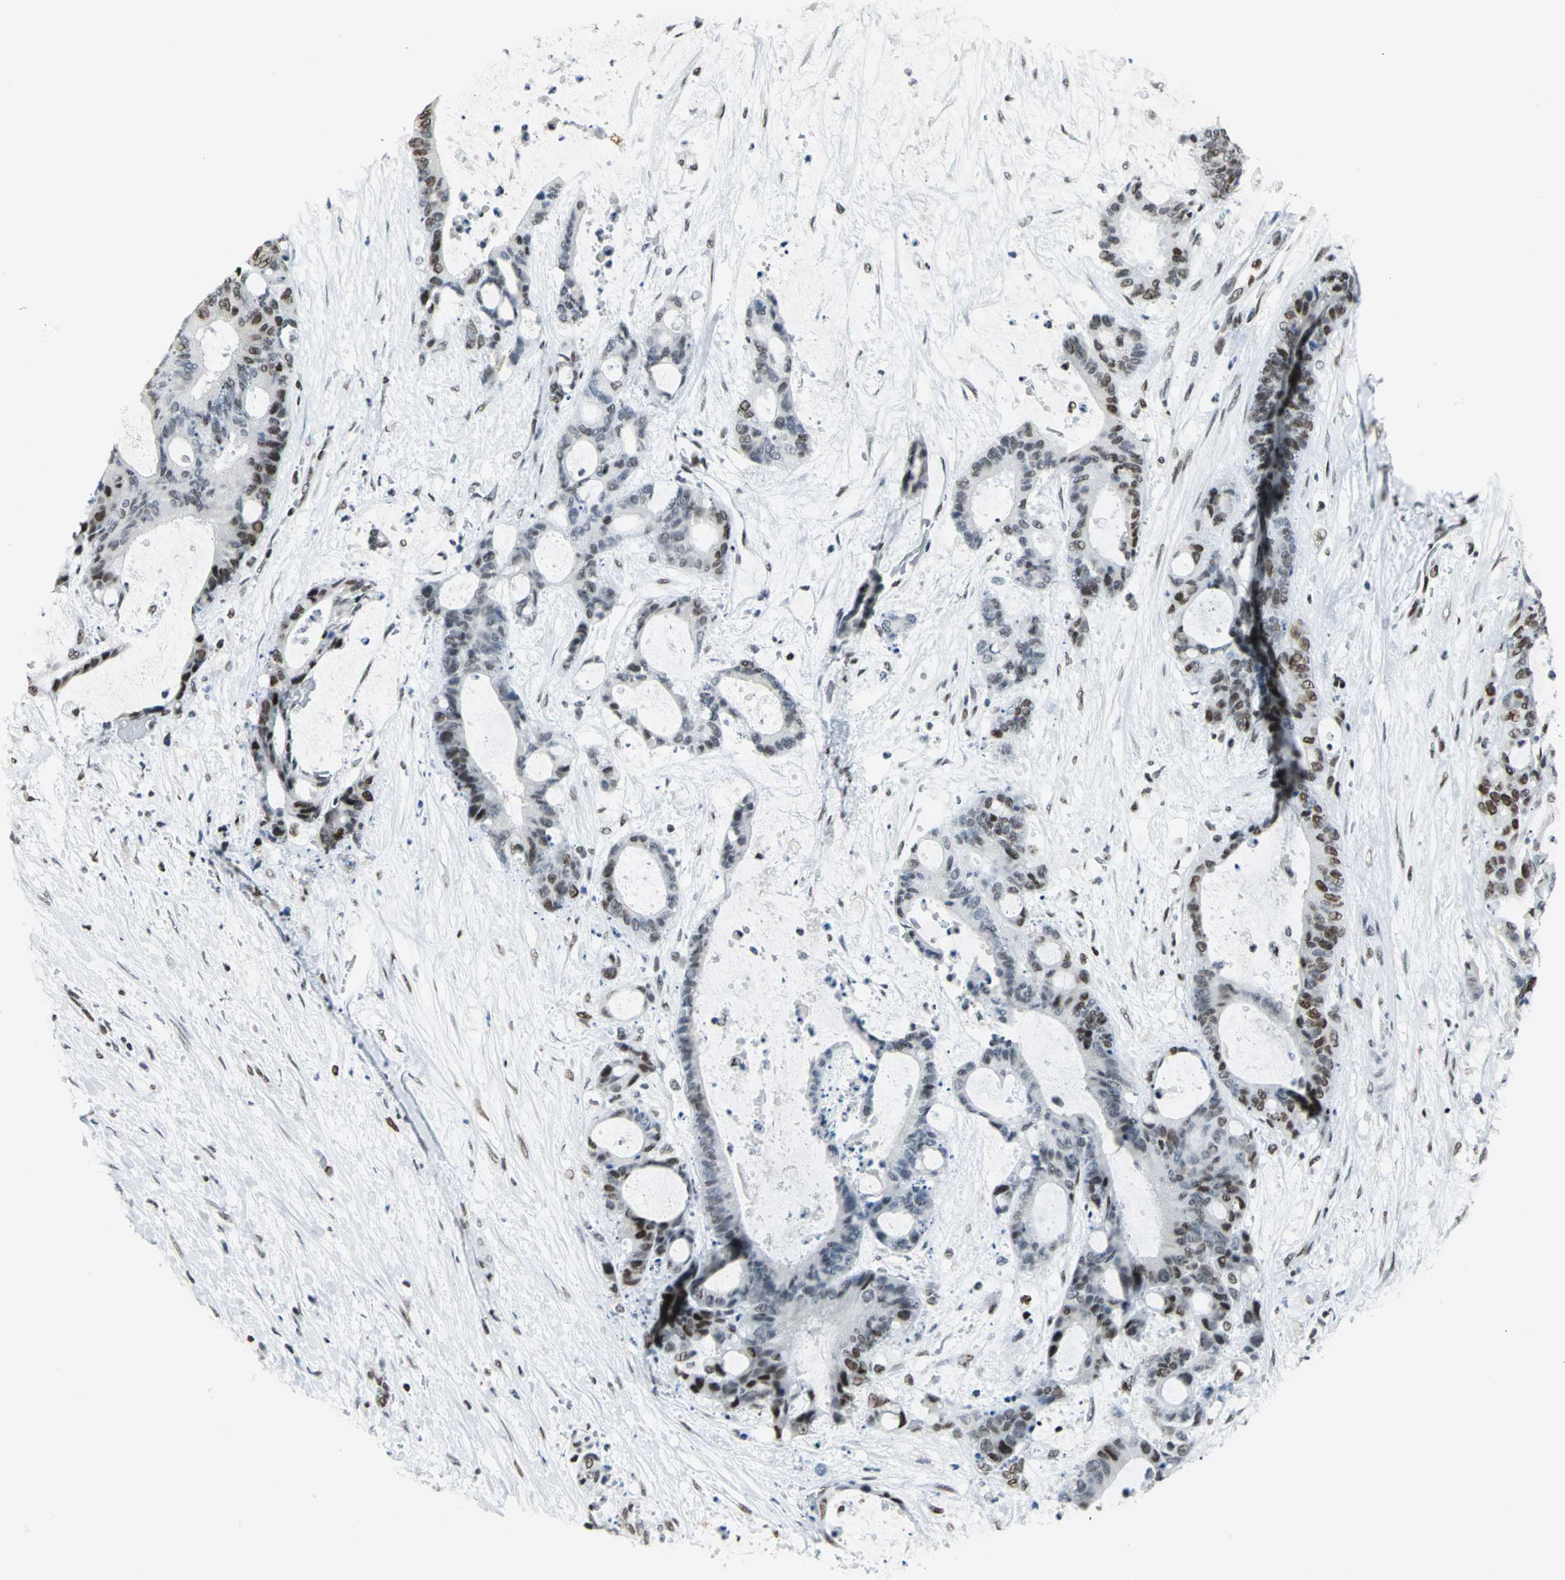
{"staining": {"intensity": "strong", "quantity": "25%-75%", "location": "nuclear"}, "tissue": "liver cancer", "cell_type": "Tumor cells", "image_type": "cancer", "snomed": [{"axis": "morphology", "description": "Cholangiocarcinoma"}, {"axis": "topography", "description": "Liver"}], "caption": "Human liver cholangiocarcinoma stained for a protein (brown) demonstrates strong nuclear positive positivity in approximately 25%-75% of tumor cells.", "gene": "HNRNPD", "patient": {"sex": "female", "age": 73}}